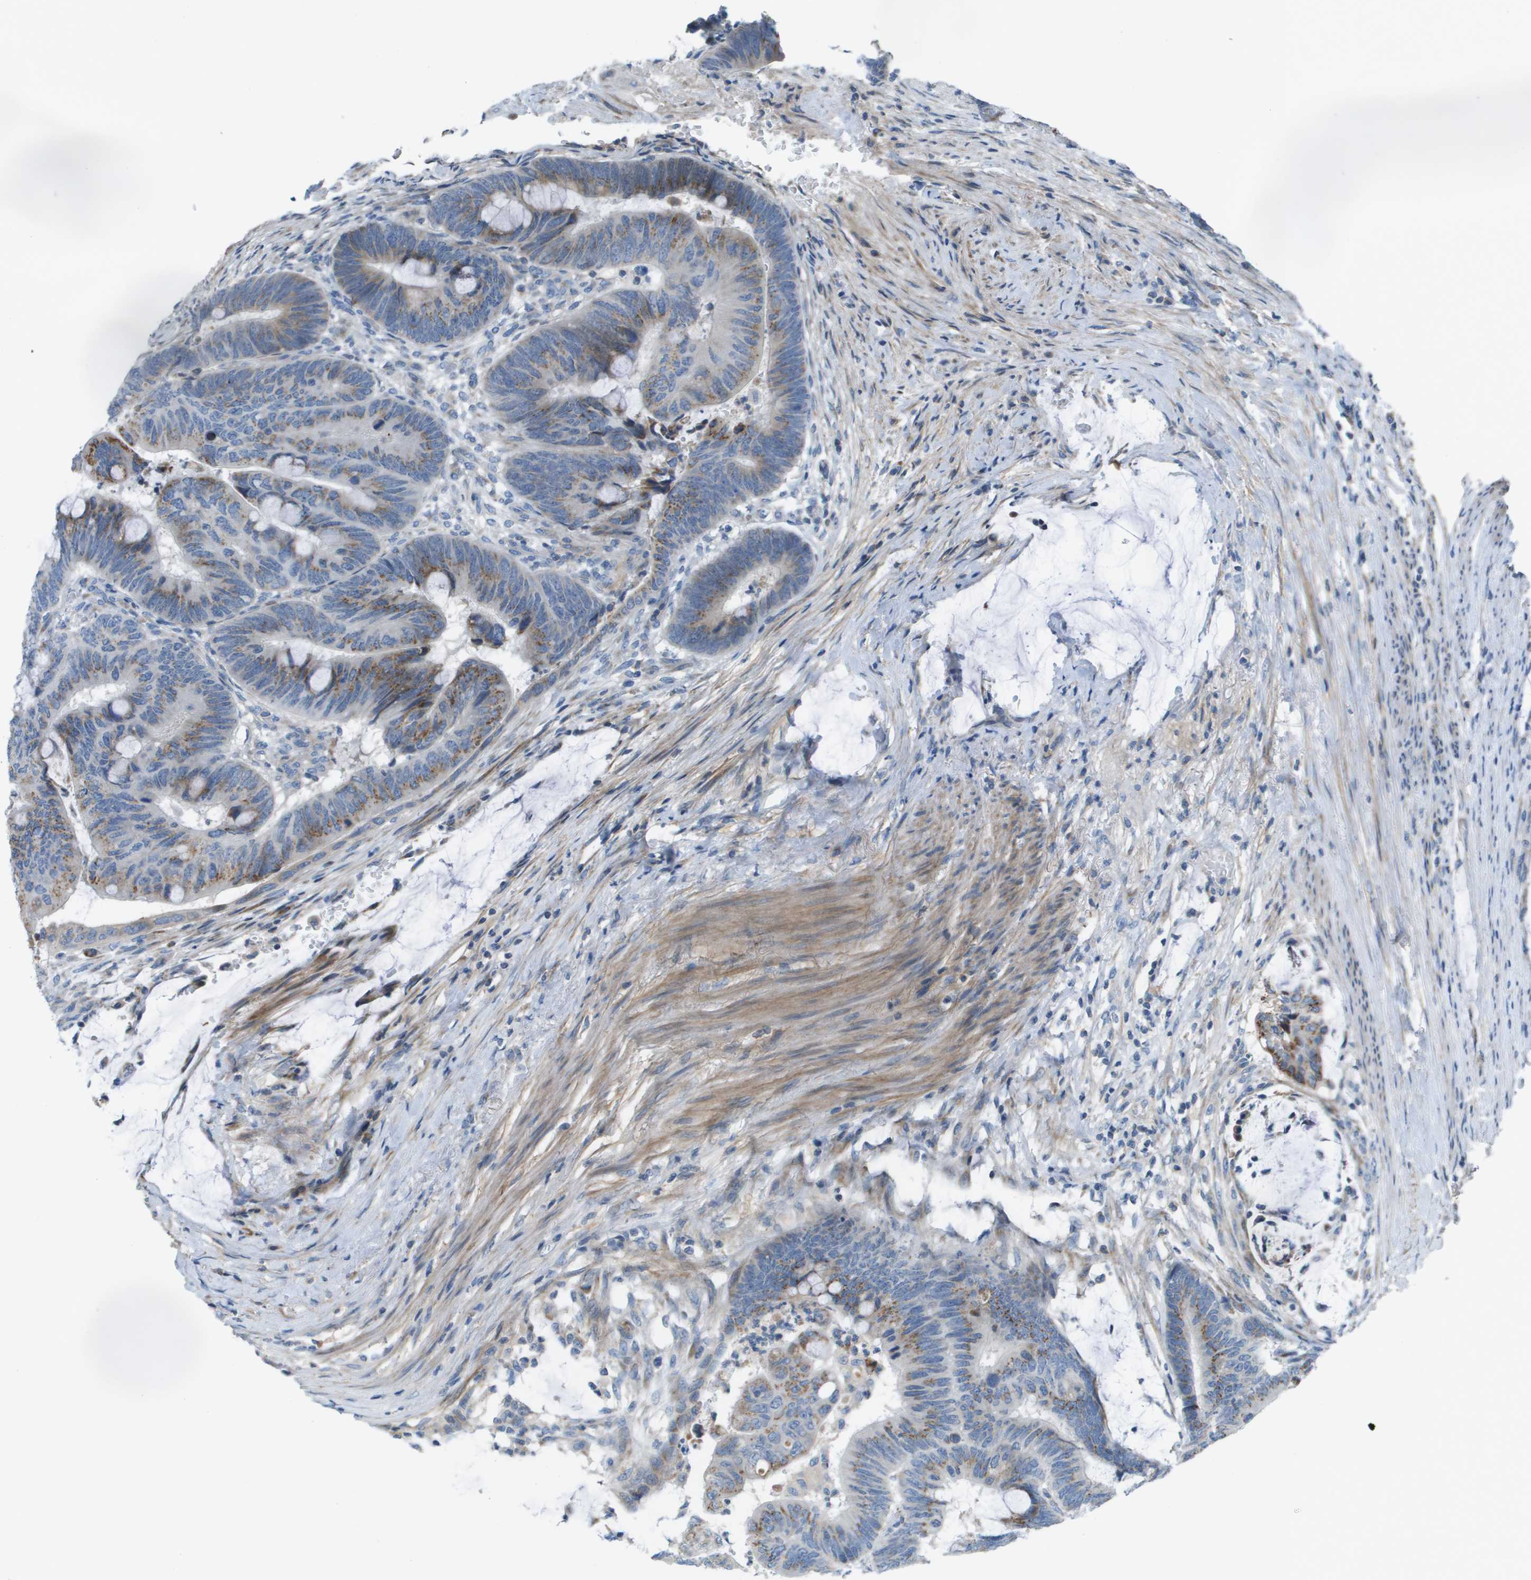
{"staining": {"intensity": "moderate", "quantity": ">75%", "location": "cytoplasmic/membranous"}, "tissue": "colorectal cancer", "cell_type": "Tumor cells", "image_type": "cancer", "snomed": [{"axis": "morphology", "description": "Normal tissue, NOS"}, {"axis": "morphology", "description": "Adenocarcinoma, NOS"}, {"axis": "topography", "description": "Rectum"}], "caption": "The immunohistochemical stain highlights moderate cytoplasmic/membranous staining in tumor cells of adenocarcinoma (colorectal) tissue.", "gene": "GALNT6", "patient": {"sex": "male", "age": 92}}